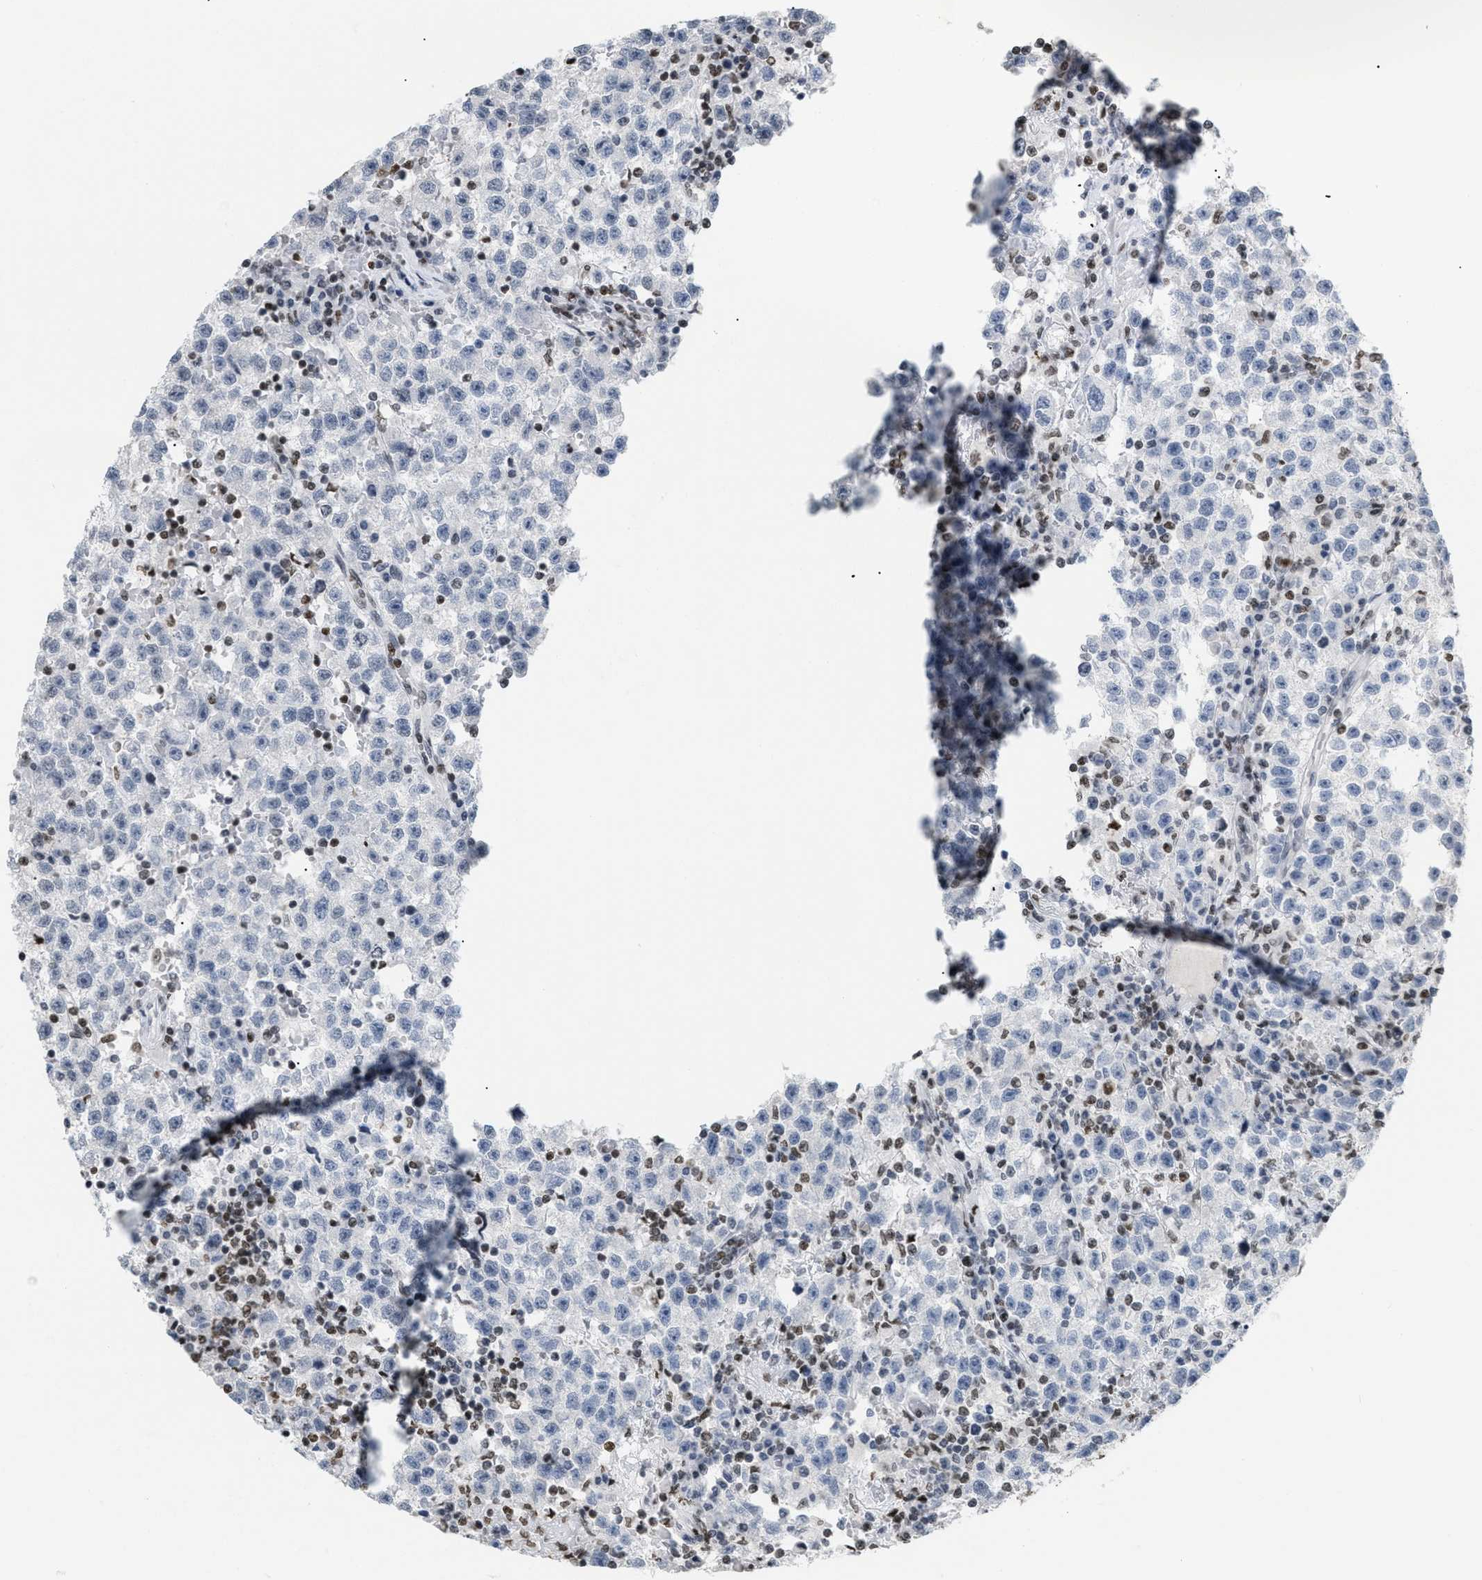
{"staining": {"intensity": "negative", "quantity": "none", "location": "none"}, "tissue": "testis cancer", "cell_type": "Tumor cells", "image_type": "cancer", "snomed": [{"axis": "morphology", "description": "Seminoma, NOS"}, {"axis": "topography", "description": "Testis"}], "caption": "Human testis cancer stained for a protein using immunohistochemistry (IHC) shows no expression in tumor cells.", "gene": "HMGN2", "patient": {"sex": "male", "age": 22}}